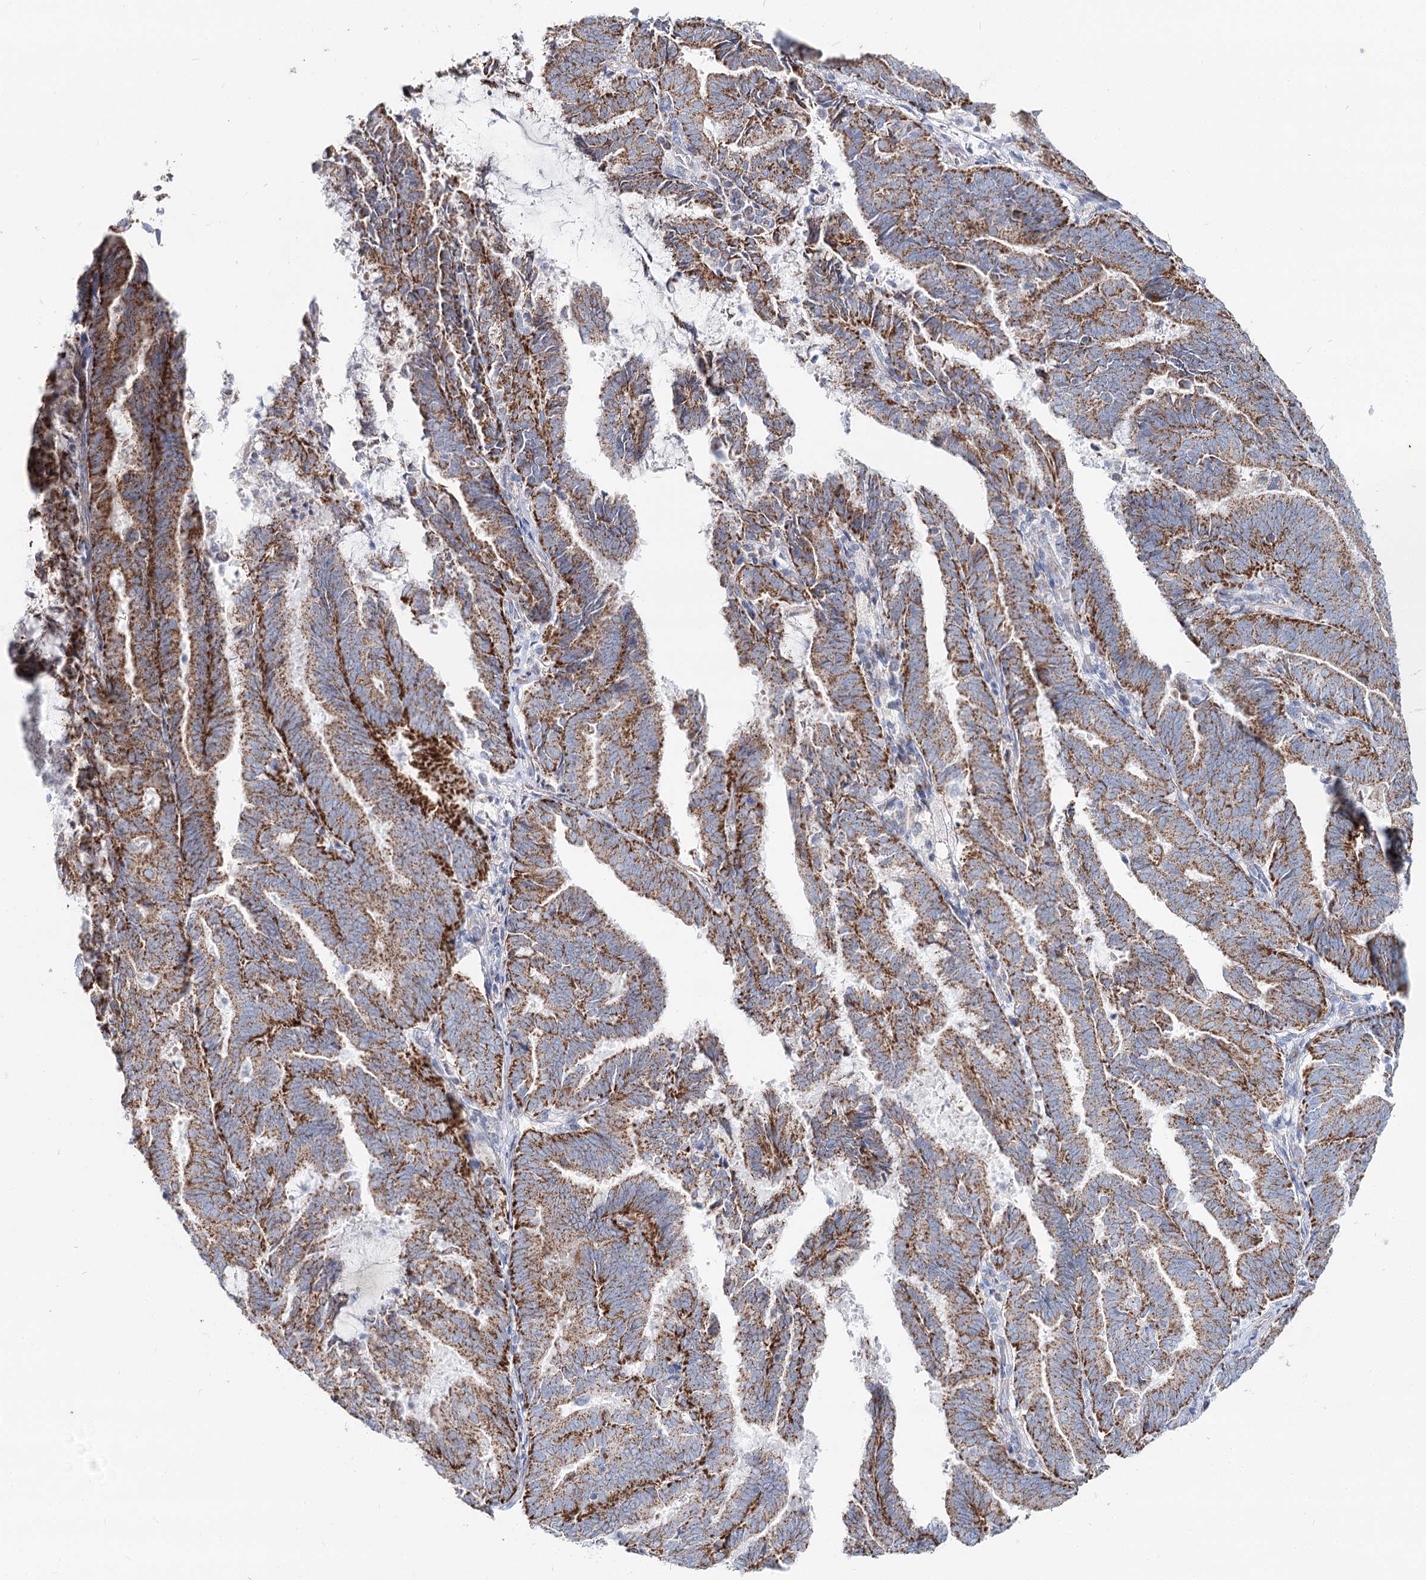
{"staining": {"intensity": "moderate", "quantity": ">75%", "location": "cytoplasmic/membranous"}, "tissue": "endometrial cancer", "cell_type": "Tumor cells", "image_type": "cancer", "snomed": [{"axis": "morphology", "description": "Adenocarcinoma, NOS"}, {"axis": "topography", "description": "Endometrium"}], "caption": "Moderate cytoplasmic/membranous protein positivity is present in approximately >75% of tumor cells in endometrial cancer.", "gene": "MCCC2", "patient": {"sex": "female", "age": 80}}